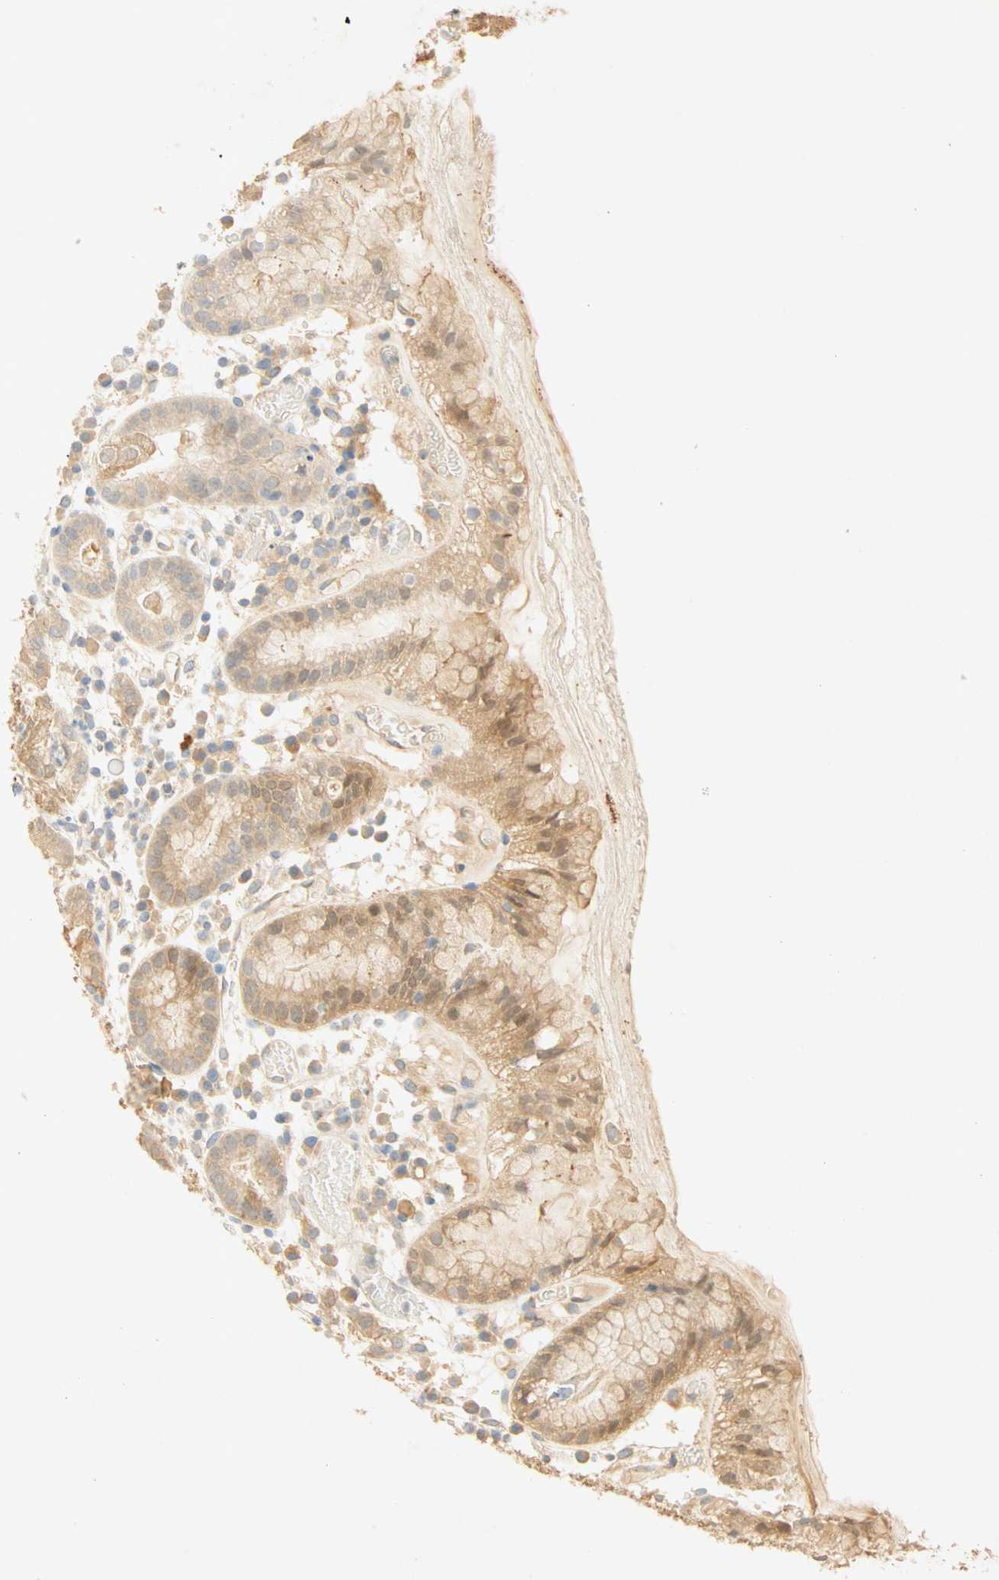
{"staining": {"intensity": "moderate", "quantity": ">75%", "location": "cytoplasmic/membranous"}, "tissue": "stomach", "cell_type": "Glandular cells", "image_type": "normal", "snomed": [{"axis": "morphology", "description": "Normal tissue, NOS"}, {"axis": "topography", "description": "Stomach"}, {"axis": "topography", "description": "Stomach, lower"}], "caption": "Benign stomach exhibits moderate cytoplasmic/membranous expression in about >75% of glandular cells, visualized by immunohistochemistry.", "gene": "SELENBP1", "patient": {"sex": "female", "age": 75}}